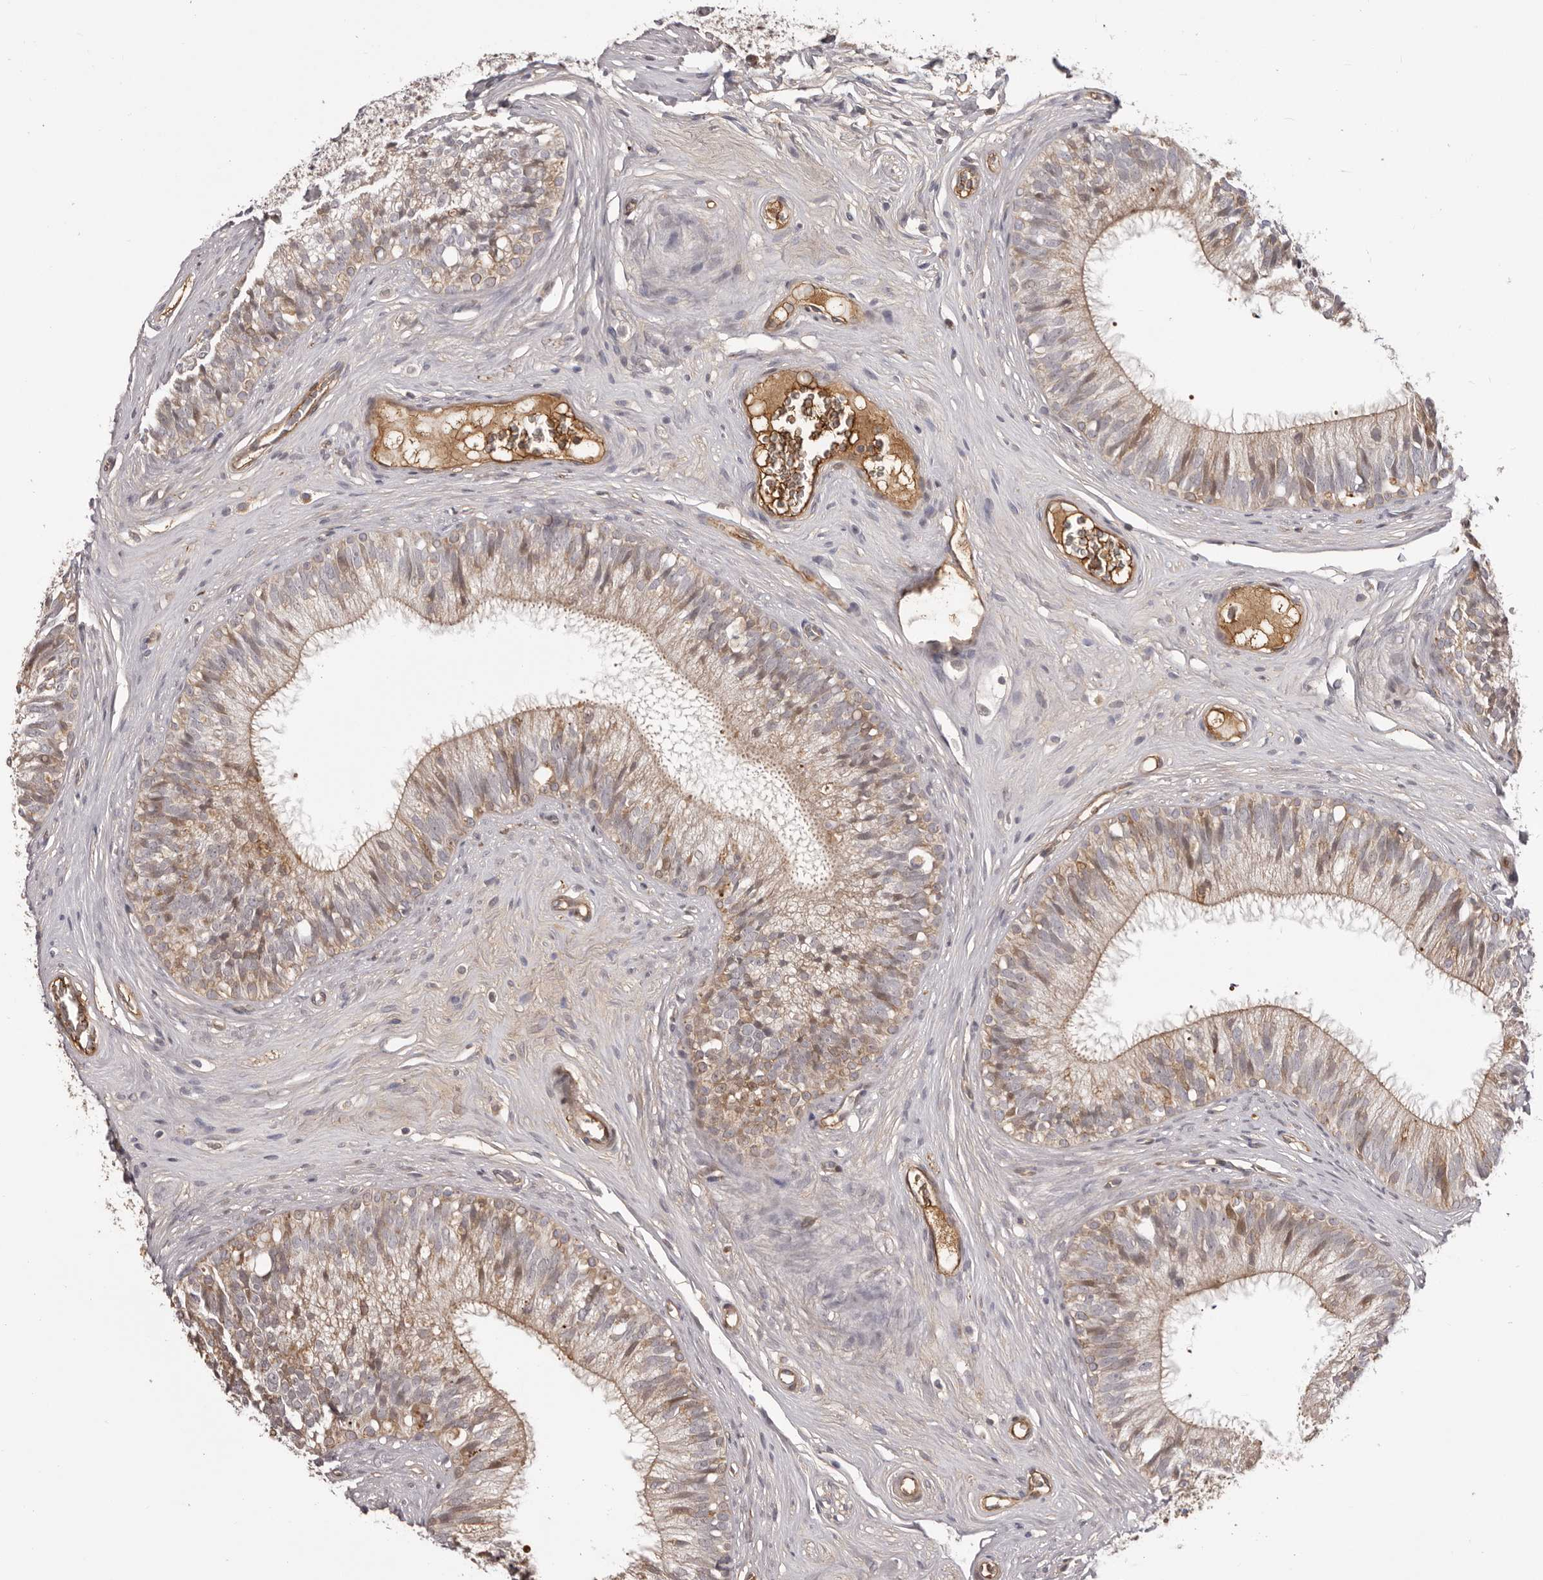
{"staining": {"intensity": "weak", "quantity": "25%-75%", "location": "cytoplasmic/membranous,nuclear"}, "tissue": "epididymis", "cell_type": "Glandular cells", "image_type": "normal", "snomed": [{"axis": "morphology", "description": "Normal tissue, NOS"}, {"axis": "topography", "description": "Epididymis"}], "caption": "Immunohistochemical staining of normal human epididymis demonstrates 25%-75% levels of weak cytoplasmic/membranous,nuclear protein staining in approximately 25%-75% of glandular cells.", "gene": "OTUD3", "patient": {"sex": "male", "age": 29}}